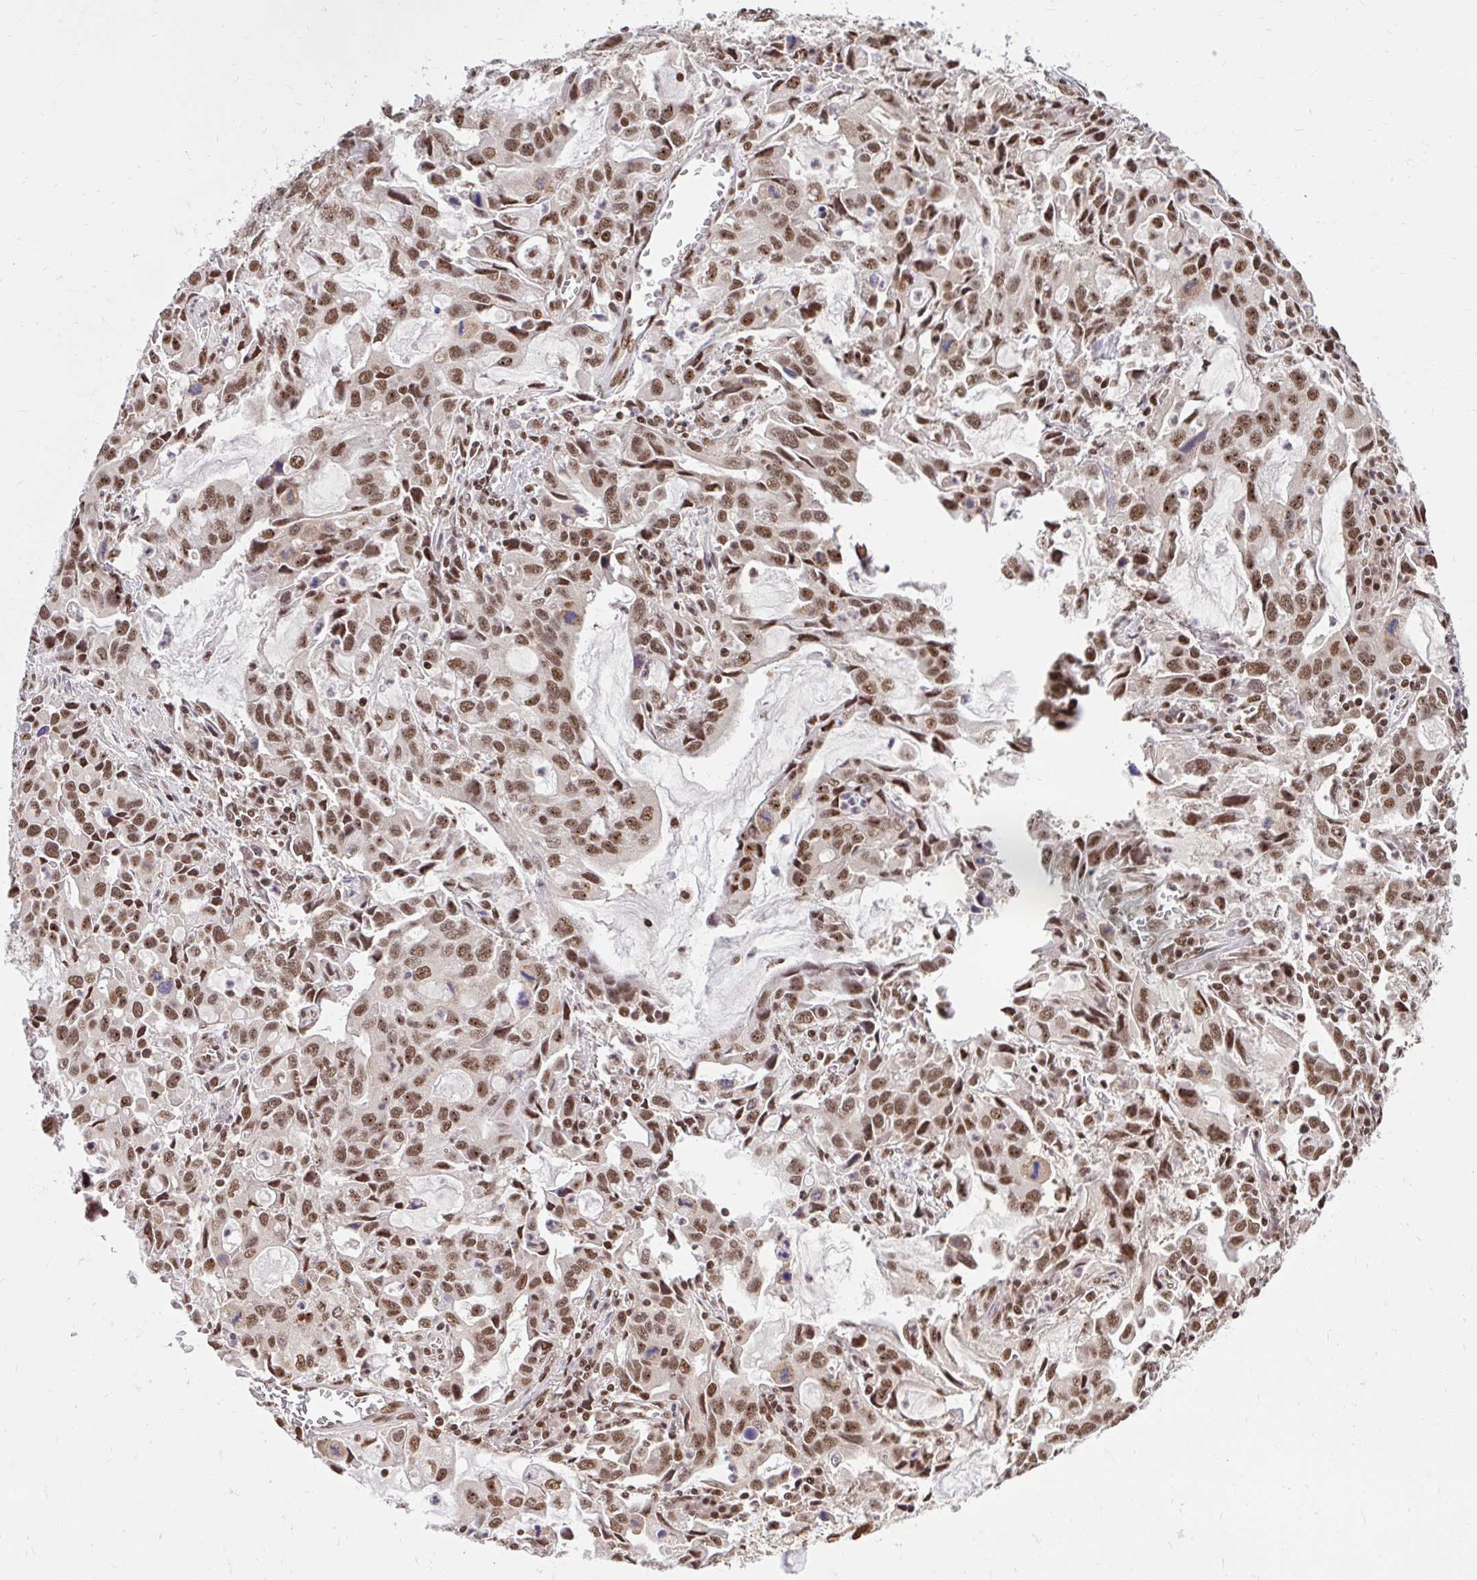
{"staining": {"intensity": "moderate", "quantity": ">75%", "location": "nuclear"}, "tissue": "stomach cancer", "cell_type": "Tumor cells", "image_type": "cancer", "snomed": [{"axis": "morphology", "description": "Adenocarcinoma, NOS"}, {"axis": "topography", "description": "Stomach, upper"}], "caption": "The micrograph exhibits immunohistochemical staining of adenocarcinoma (stomach). There is moderate nuclear staining is identified in about >75% of tumor cells.", "gene": "ABCA9", "patient": {"sex": "male", "age": 85}}